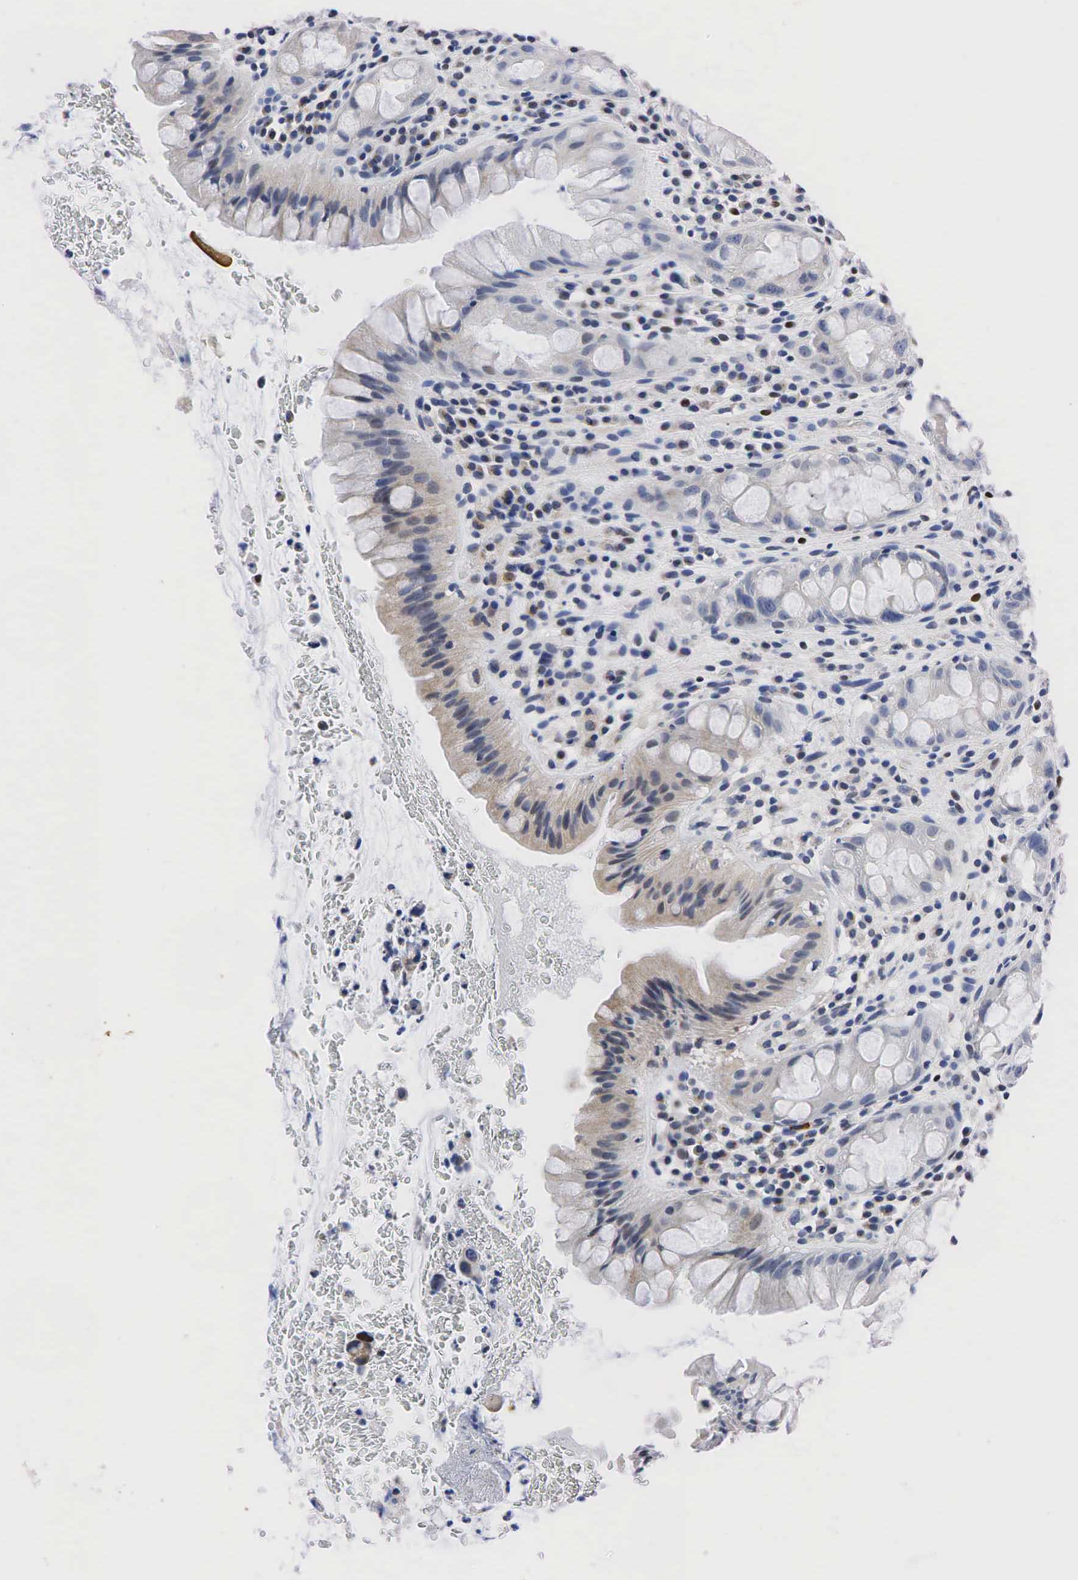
{"staining": {"intensity": "weak", "quantity": "<25%", "location": "cytoplasmic/membranous,nuclear"}, "tissue": "rectum", "cell_type": "Glandular cells", "image_type": "normal", "snomed": [{"axis": "morphology", "description": "Normal tissue, NOS"}, {"axis": "topography", "description": "Rectum"}], "caption": "Glandular cells are negative for brown protein staining in benign rectum. The staining was performed using DAB (3,3'-diaminobenzidine) to visualize the protein expression in brown, while the nuclei were stained in blue with hematoxylin (Magnification: 20x).", "gene": "PGR", "patient": {"sex": "male", "age": 65}}